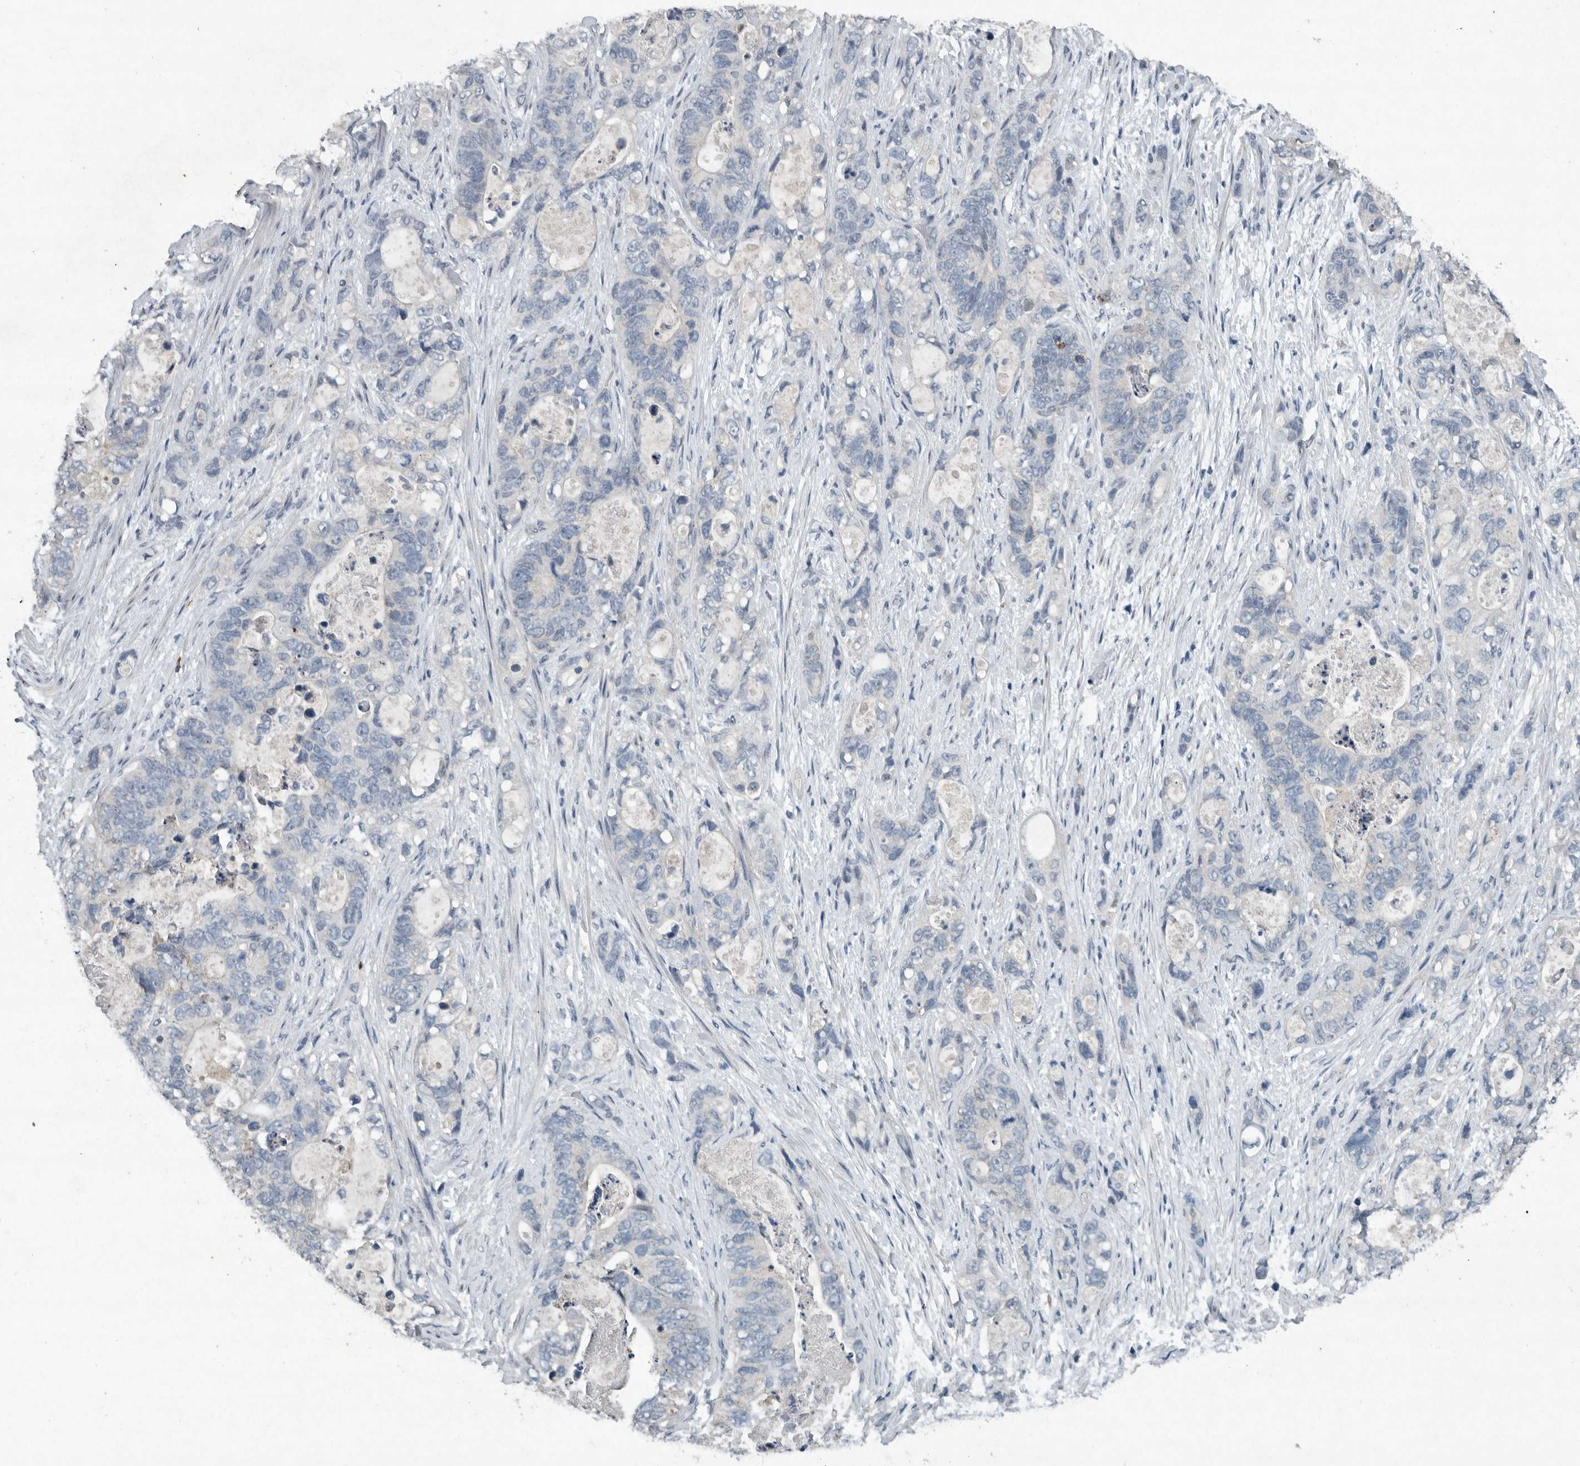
{"staining": {"intensity": "weak", "quantity": "<25%", "location": "cytoplasmic/membranous"}, "tissue": "stomach cancer", "cell_type": "Tumor cells", "image_type": "cancer", "snomed": [{"axis": "morphology", "description": "Normal tissue, NOS"}, {"axis": "morphology", "description": "Adenocarcinoma, NOS"}, {"axis": "topography", "description": "Stomach"}], "caption": "Tumor cells show no significant protein expression in stomach cancer.", "gene": "IL20", "patient": {"sex": "female", "age": 89}}